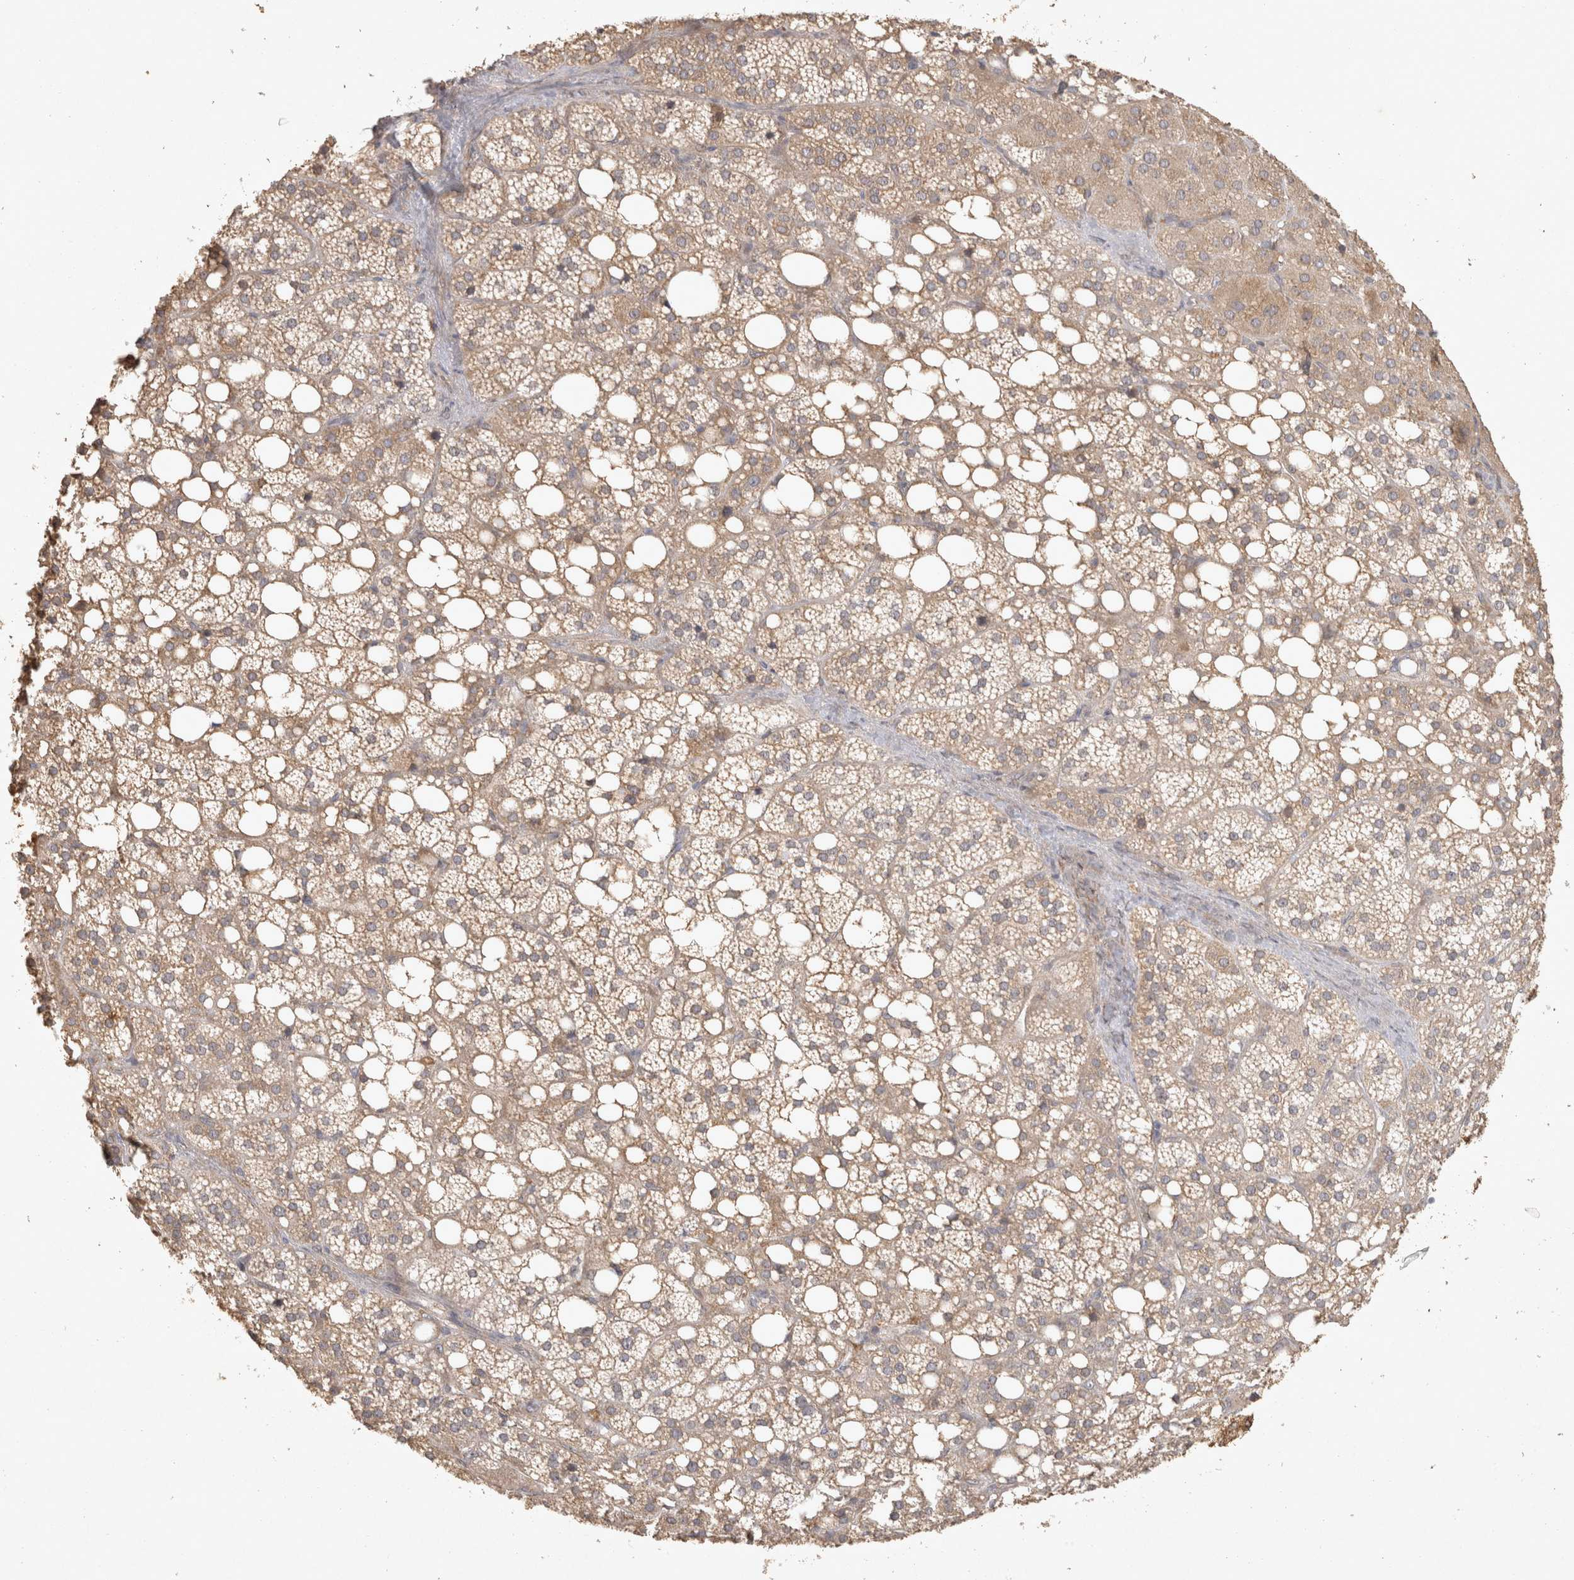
{"staining": {"intensity": "moderate", "quantity": "25%-75%", "location": "cytoplasmic/membranous"}, "tissue": "adrenal gland", "cell_type": "Glandular cells", "image_type": "normal", "snomed": [{"axis": "morphology", "description": "Normal tissue, NOS"}, {"axis": "topography", "description": "Adrenal gland"}], "caption": "Immunohistochemistry histopathology image of unremarkable human adrenal gland stained for a protein (brown), which reveals medium levels of moderate cytoplasmic/membranous positivity in approximately 25%-75% of glandular cells.", "gene": "OSTN", "patient": {"sex": "female", "age": 59}}